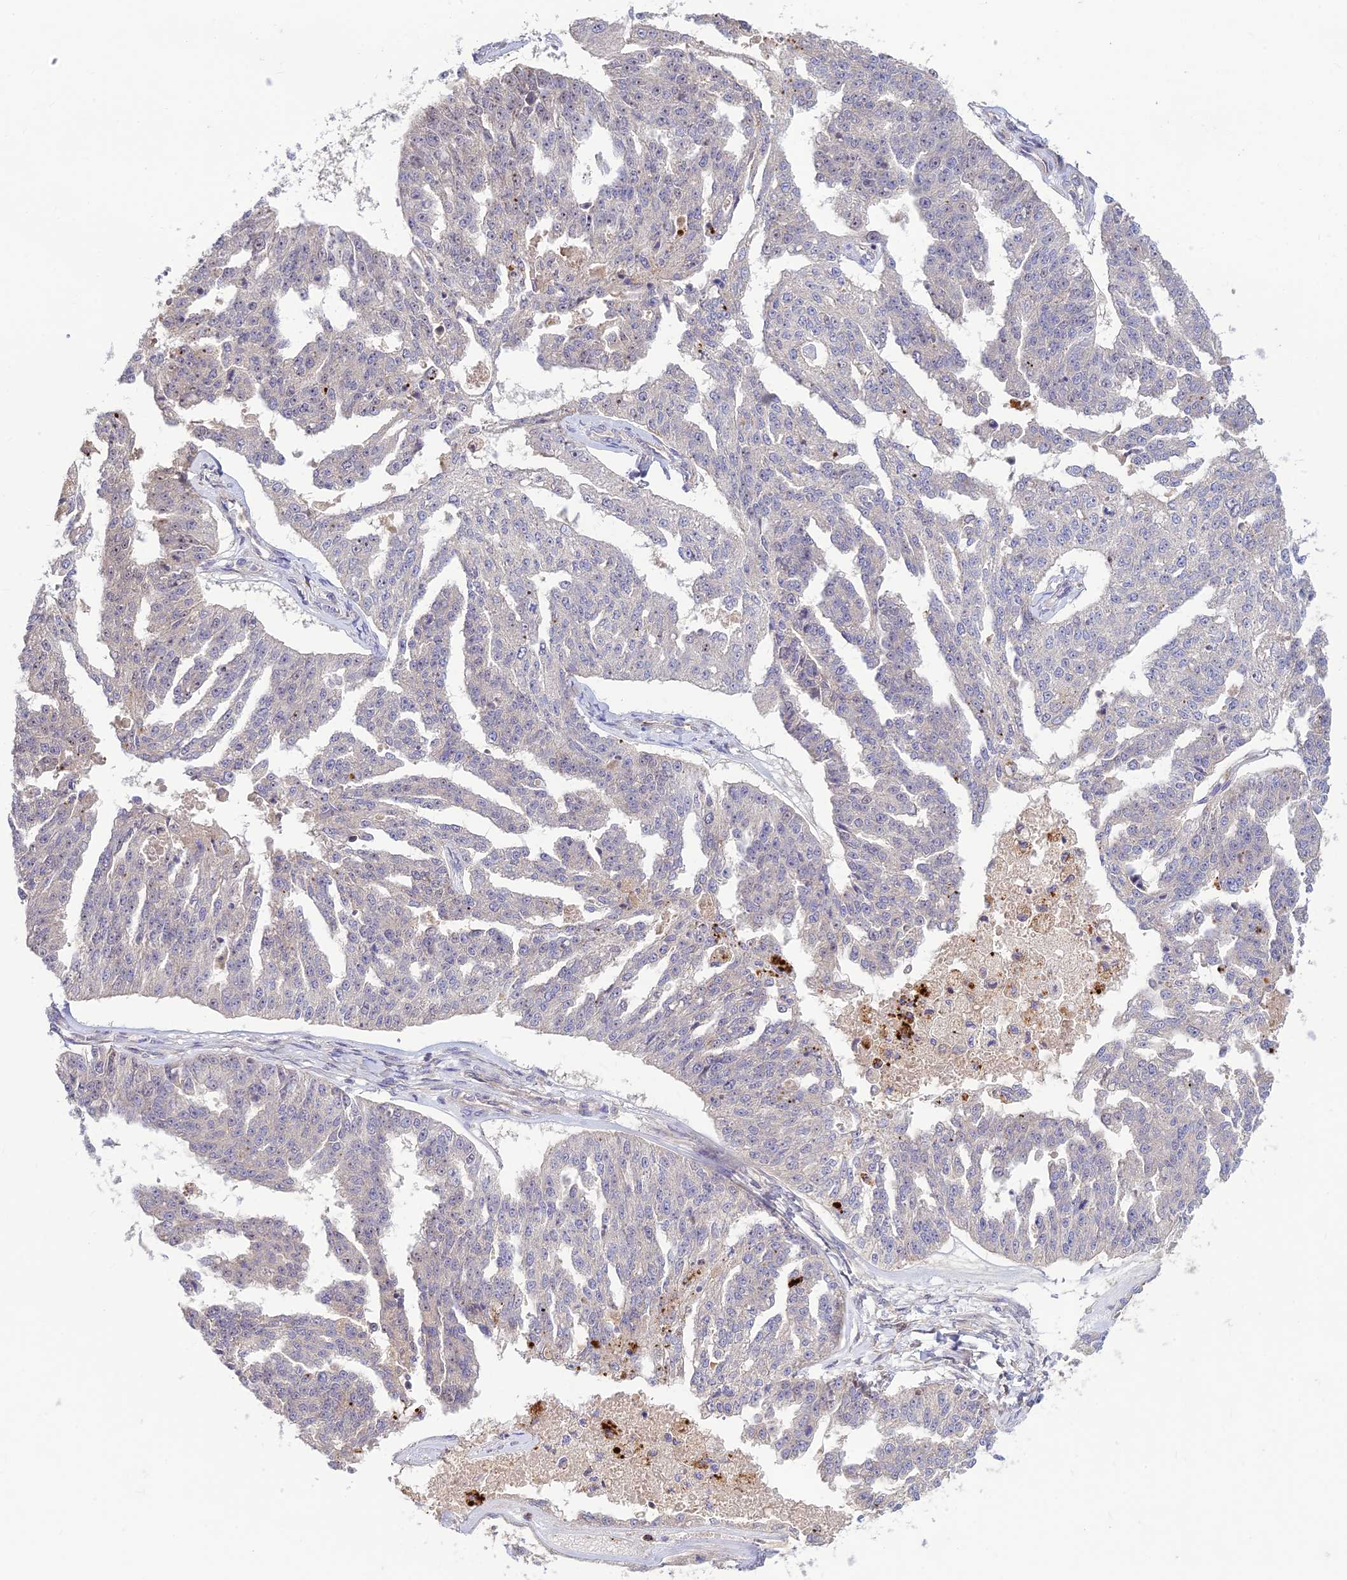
{"staining": {"intensity": "negative", "quantity": "none", "location": "none"}, "tissue": "ovarian cancer", "cell_type": "Tumor cells", "image_type": "cancer", "snomed": [{"axis": "morphology", "description": "Cystadenocarcinoma, serous, NOS"}, {"axis": "topography", "description": "Ovary"}], "caption": "Human serous cystadenocarcinoma (ovarian) stained for a protein using immunohistochemistry exhibits no positivity in tumor cells.", "gene": "ST8SIA5", "patient": {"sex": "female", "age": 58}}